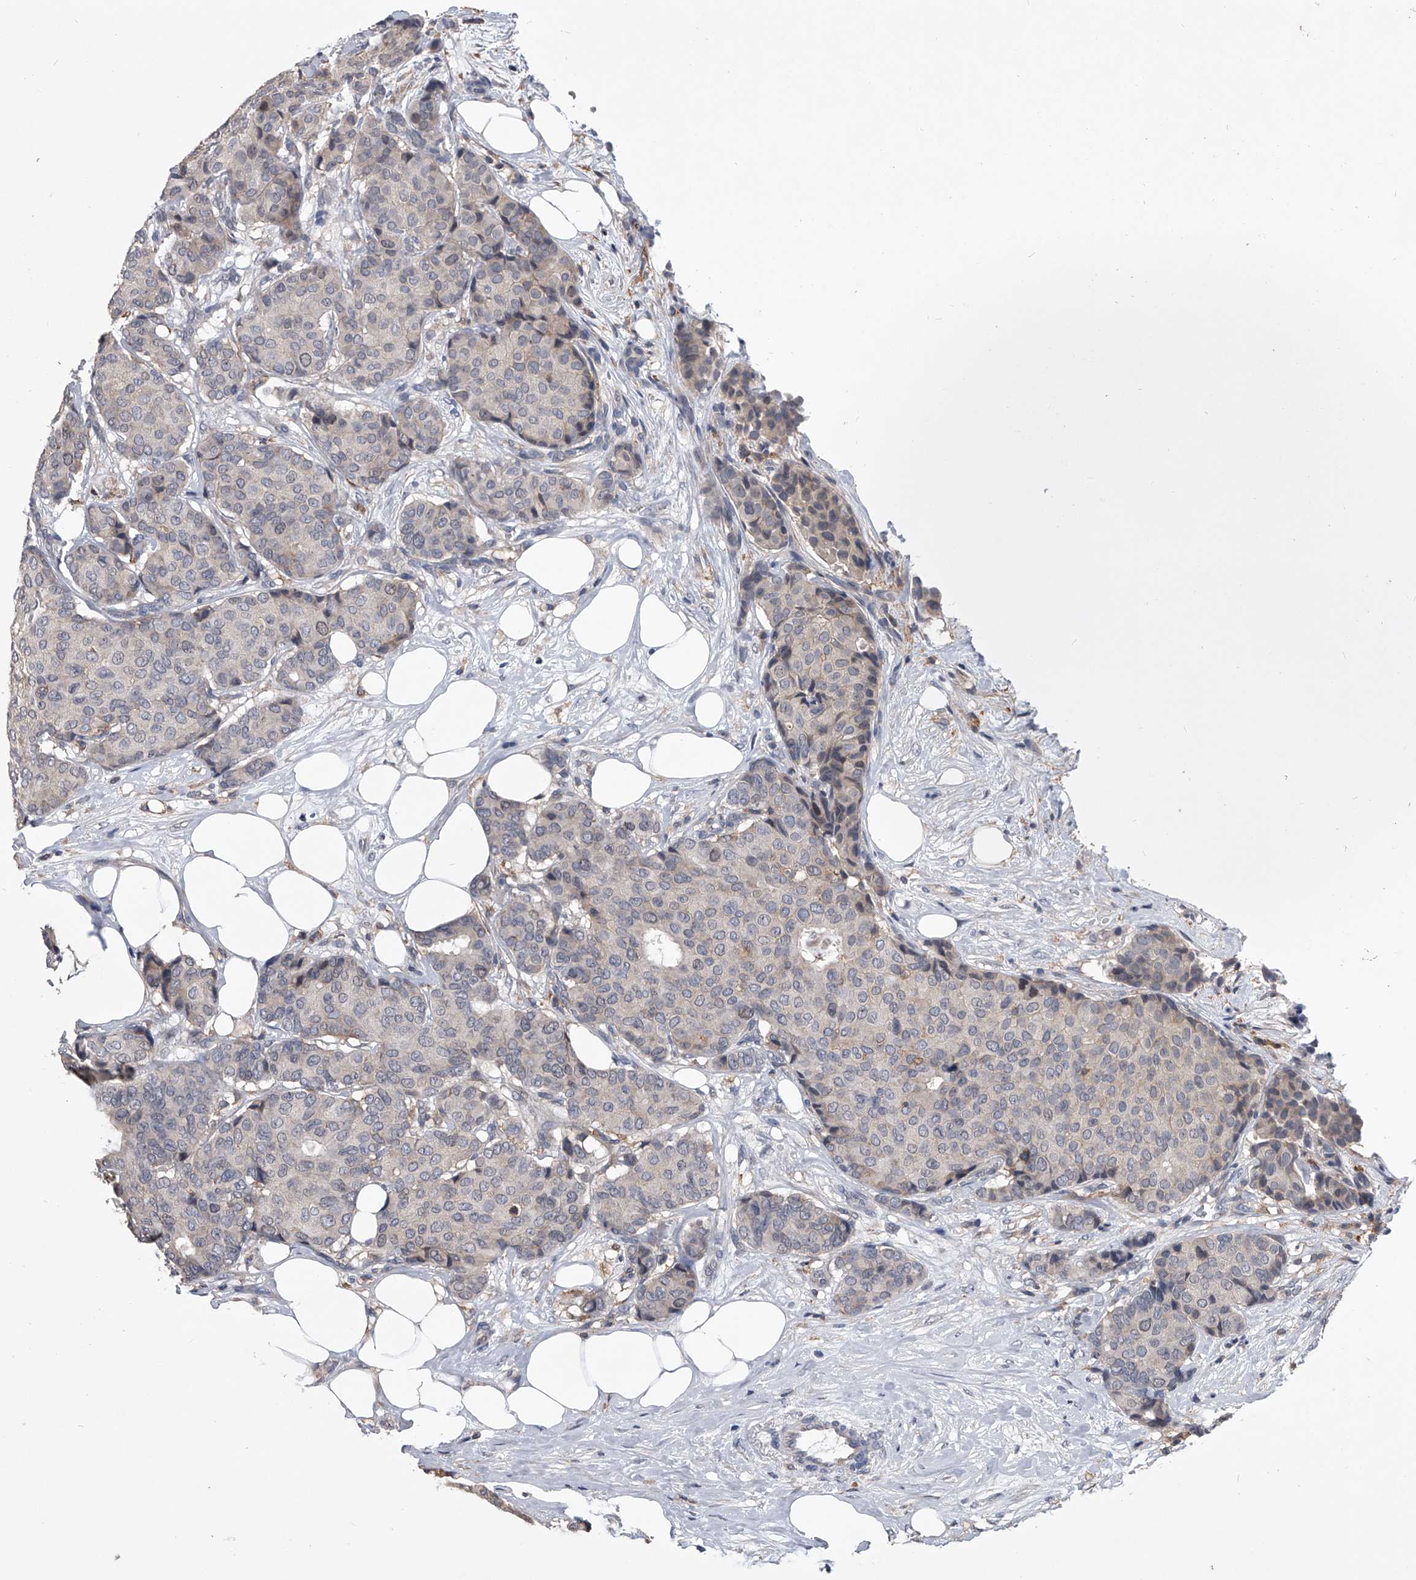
{"staining": {"intensity": "negative", "quantity": "none", "location": "none"}, "tissue": "breast cancer", "cell_type": "Tumor cells", "image_type": "cancer", "snomed": [{"axis": "morphology", "description": "Duct carcinoma"}, {"axis": "topography", "description": "Breast"}], "caption": "Immunohistochemistry histopathology image of breast invasive ductal carcinoma stained for a protein (brown), which demonstrates no staining in tumor cells. (Brightfield microscopy of DAB immunohistochemistry at high magnification).", "gene": "MAP4K3", "patient": {"sex": "female", "age": 75}}